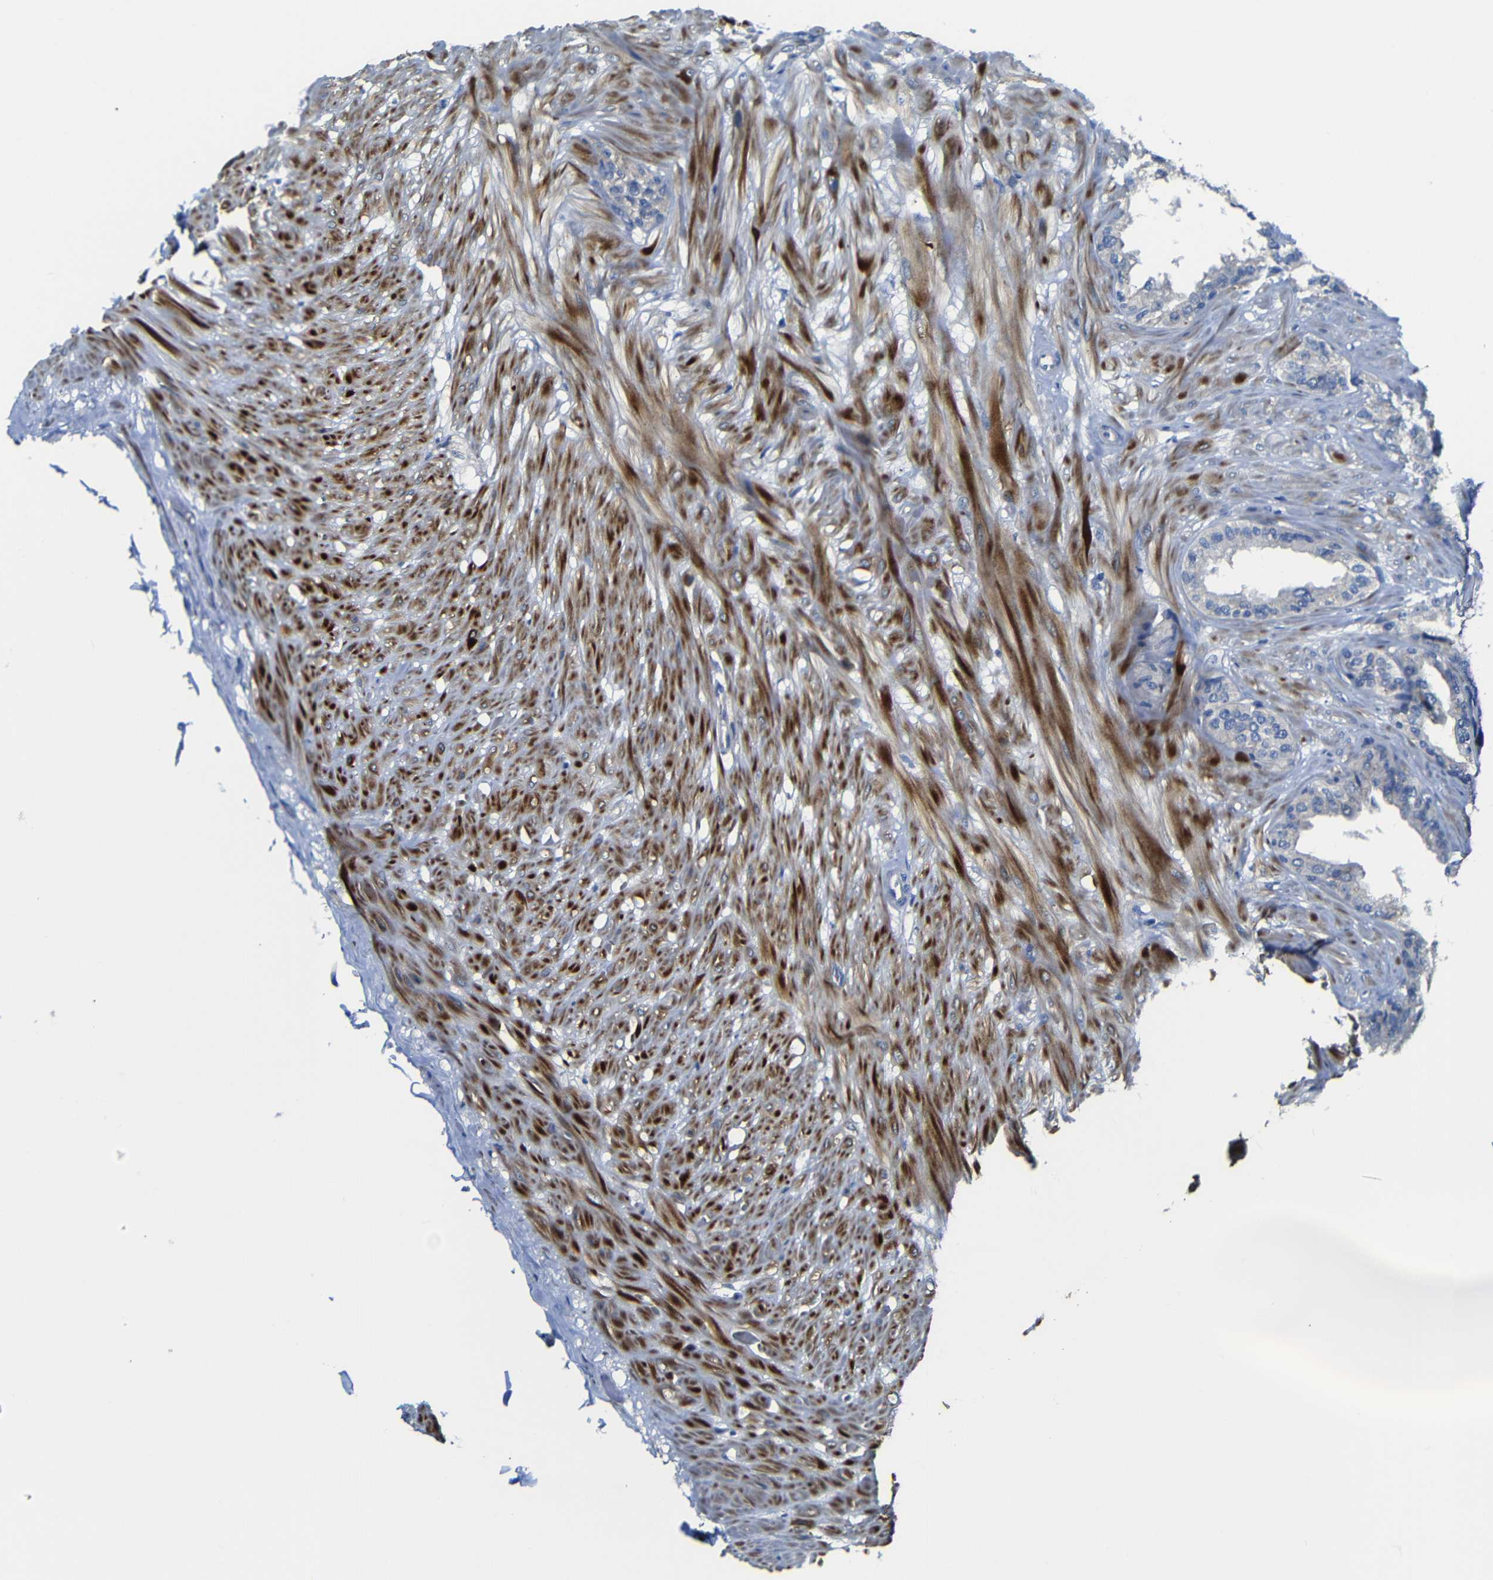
{"staining": {"intensity": "negative", "quantity": "none", "location": "none"}, "tissue": "seminal vesicle", "cell_type": "Glandular cells", "image_type": "normal", "snomed": [{"axis": "morphology", "description": "Normal tissue, NOS"}, {"axis": "topography", "description": "Seminal veicle"}], "caption": "A histopathology image of seminal vesicle stained for a protein reveals no brown staining in glandular cells.", "gene": "AFDN", "patient": {"sex": "male", "age": 46}}